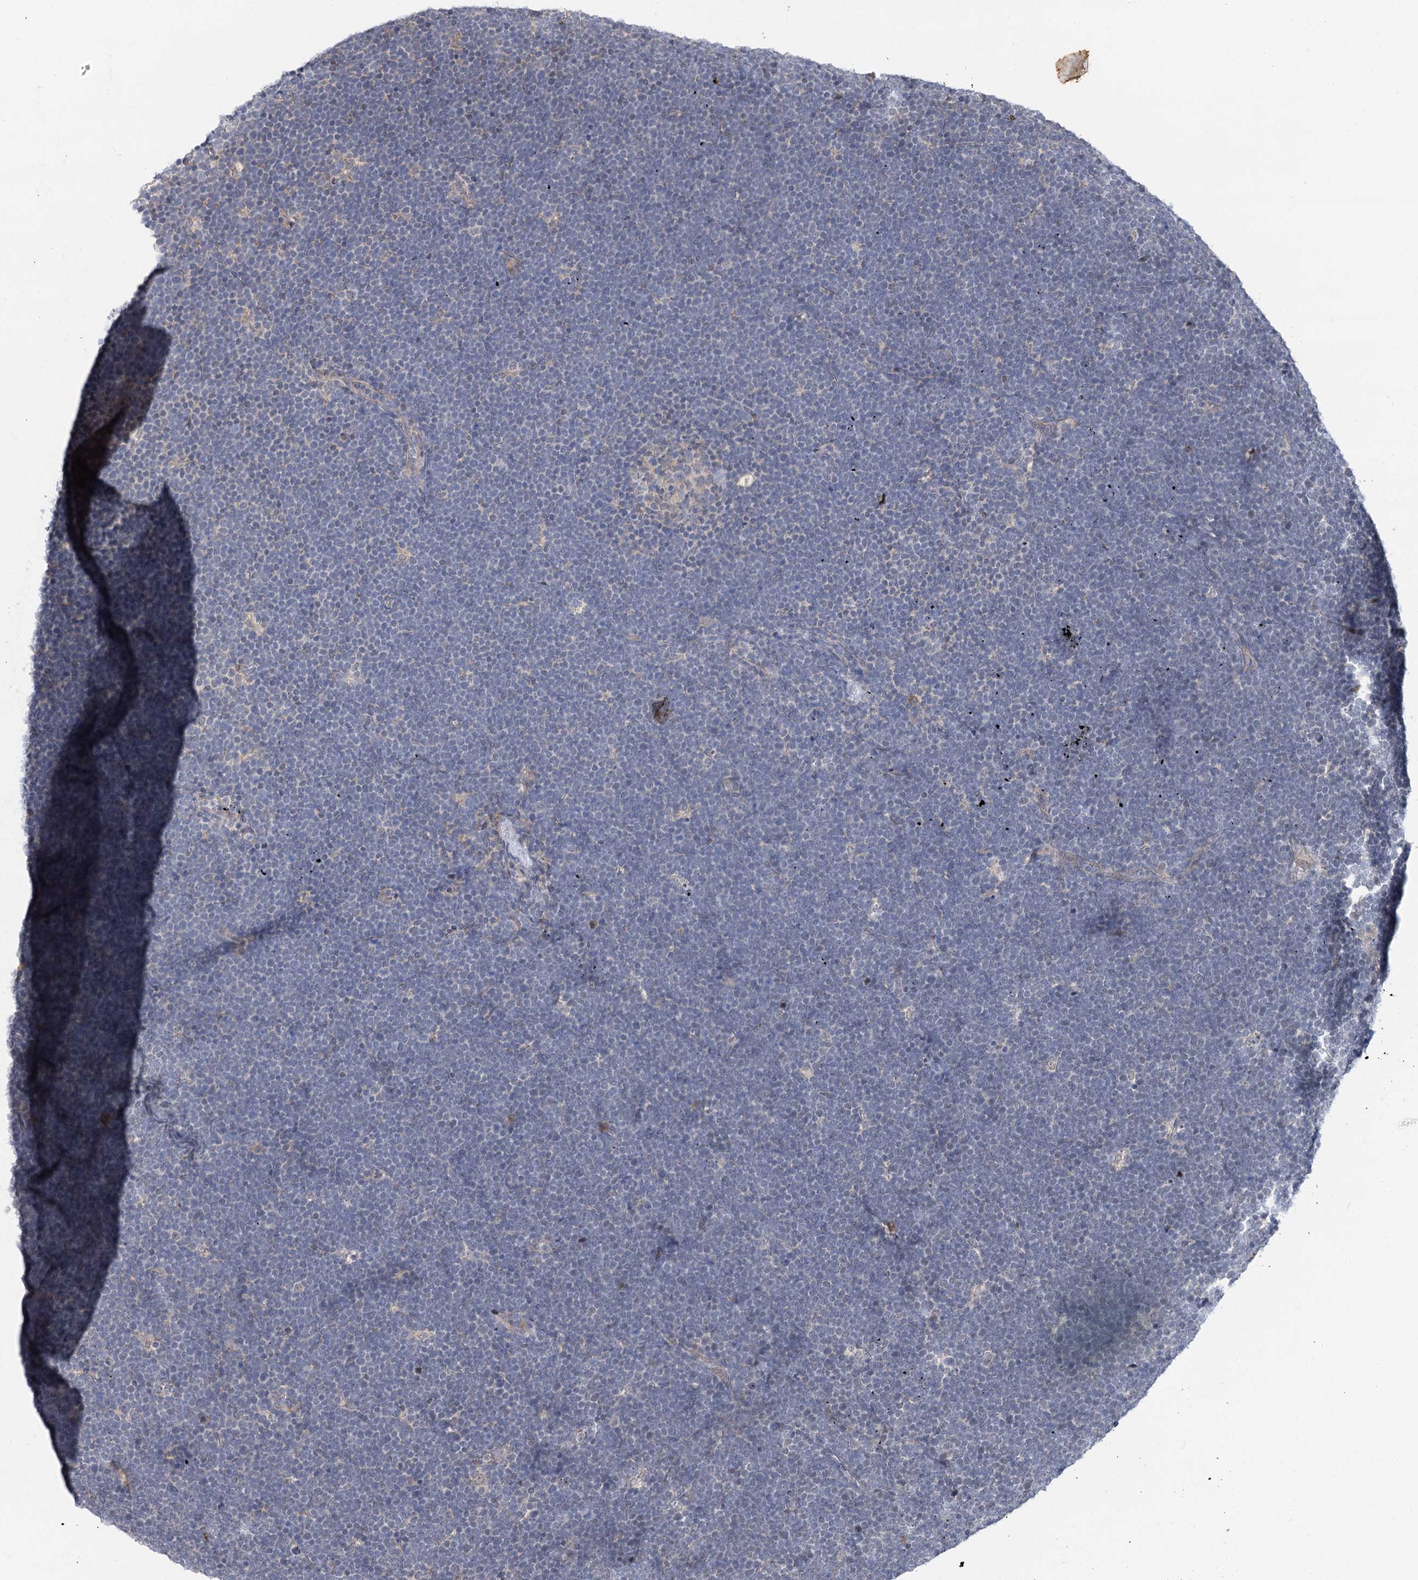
{"staining": {"intensity": "negative", "quantity": "none", "location": "none"}, "tissue": "lymphoma", "cell_type": "Tumor cells", "image_type": "cancer", "snomed": [{"axis": "morphology", "description": "Malignant lymphoma, non-Hodgkin's type, High grade"}, {"axis": "topography", "description": "Lymph node"}], "caption": "An IHC image of lymphoma is shown. There is no staining in tumor cells of lymphoma.", "gene": "IL11RA", "patient": {"sex": "male", "age": 13}}